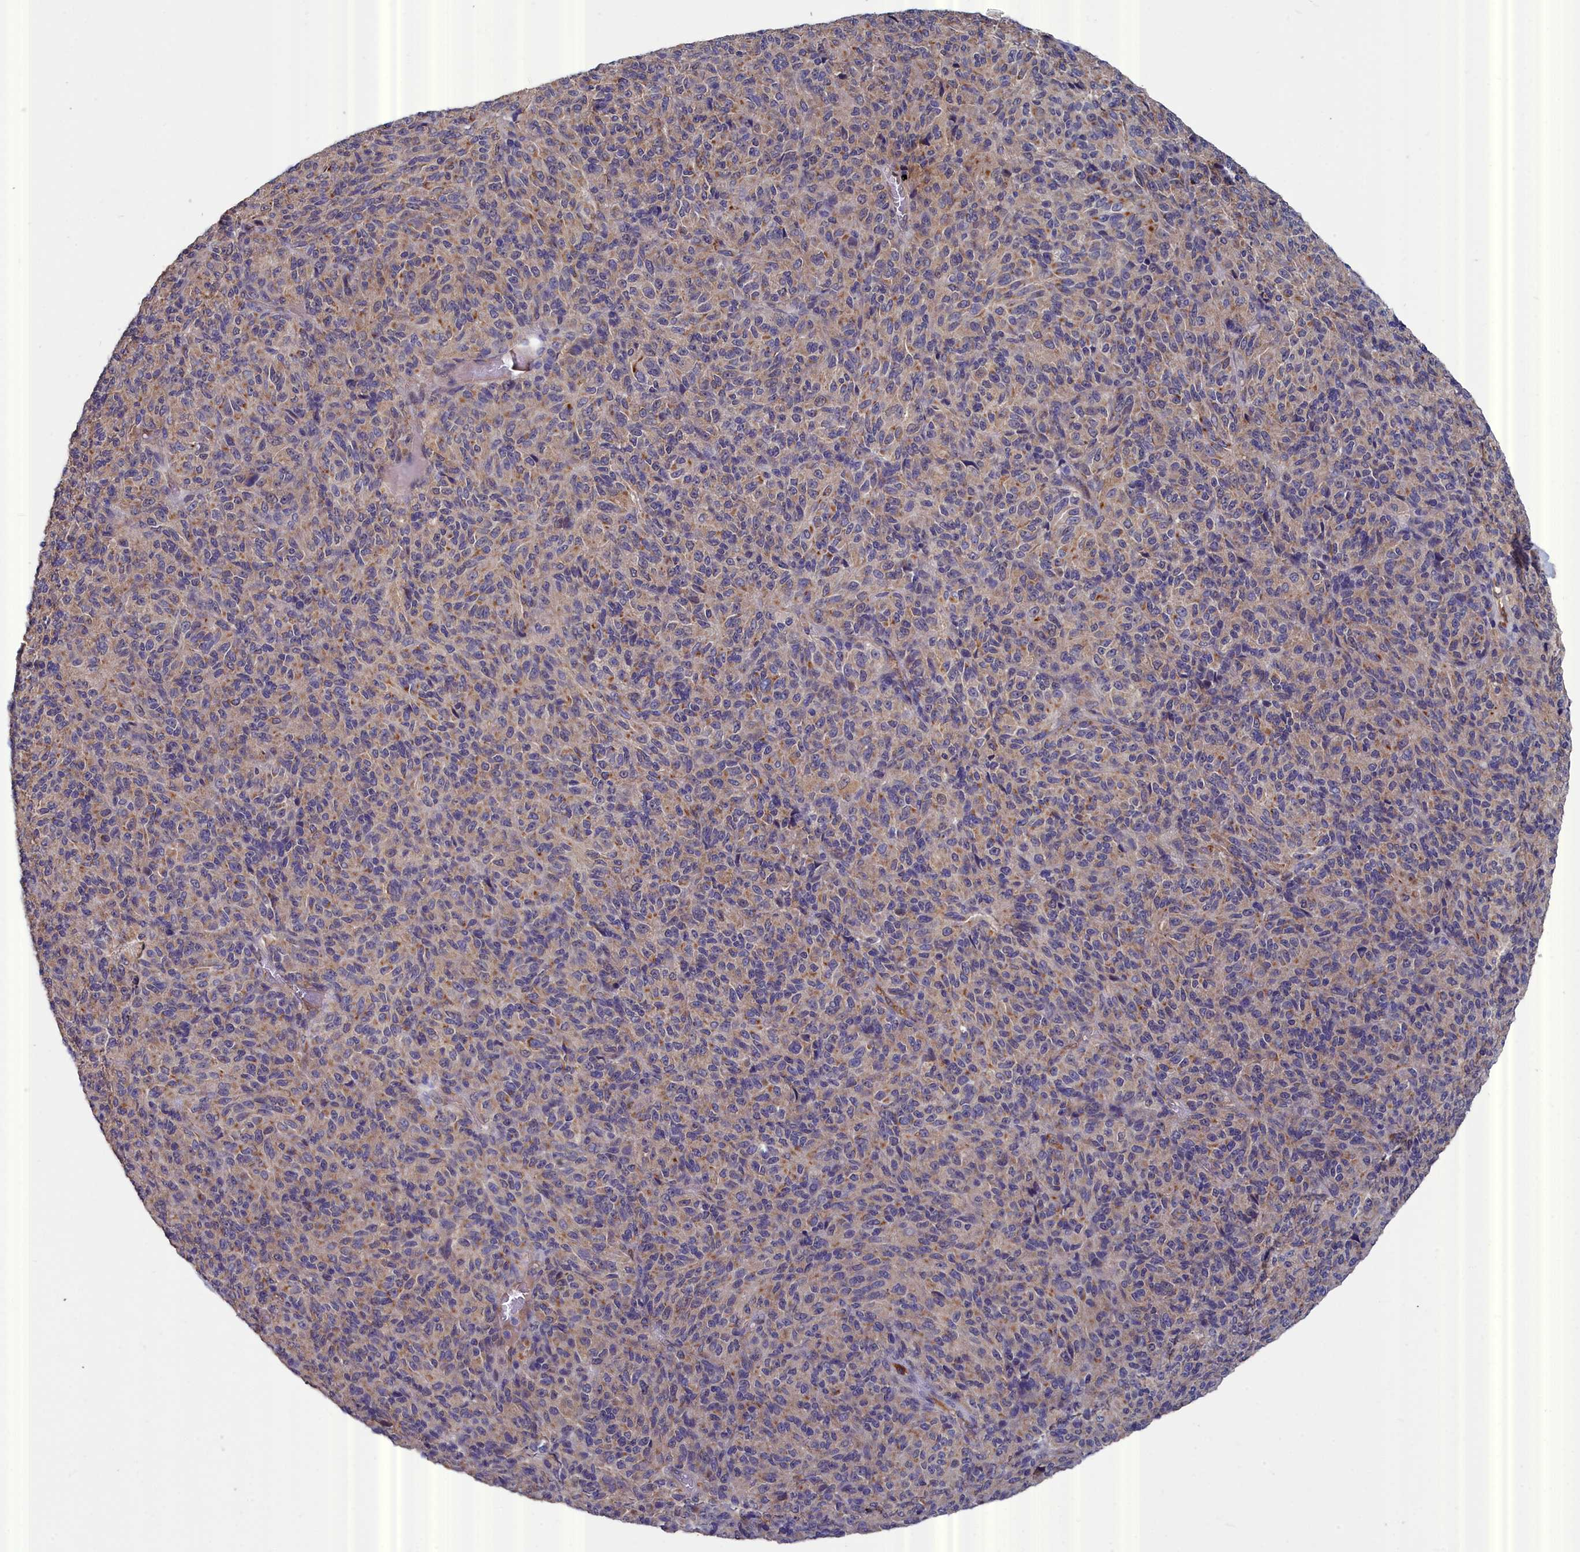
{"staining": {"intensity": "weak", "quantity": "25%-75%", "location": "cytoplasmic/membranous"}, "tissue": "melanoma", "cell_type": "Tumor cells", "image_type": "cancer", "snomed": [{"axis": "morphology", "description": "Malignant melanoma, Metastatic site"}, {"axis": "topography", "description": "Brain"}], "caption": "High-magnification brightfield microscopy of melanoma stained with DAB (3,3'-diaminobenzidine) (brown) and counterstained with hematoxylin (blue). tumor cells exhibit weak cytoplasmic/membranous expression is appreciated in approximately25%-75% of cells.", "gene": "RDX", "patient": {"sex": "female", "age": 56}}